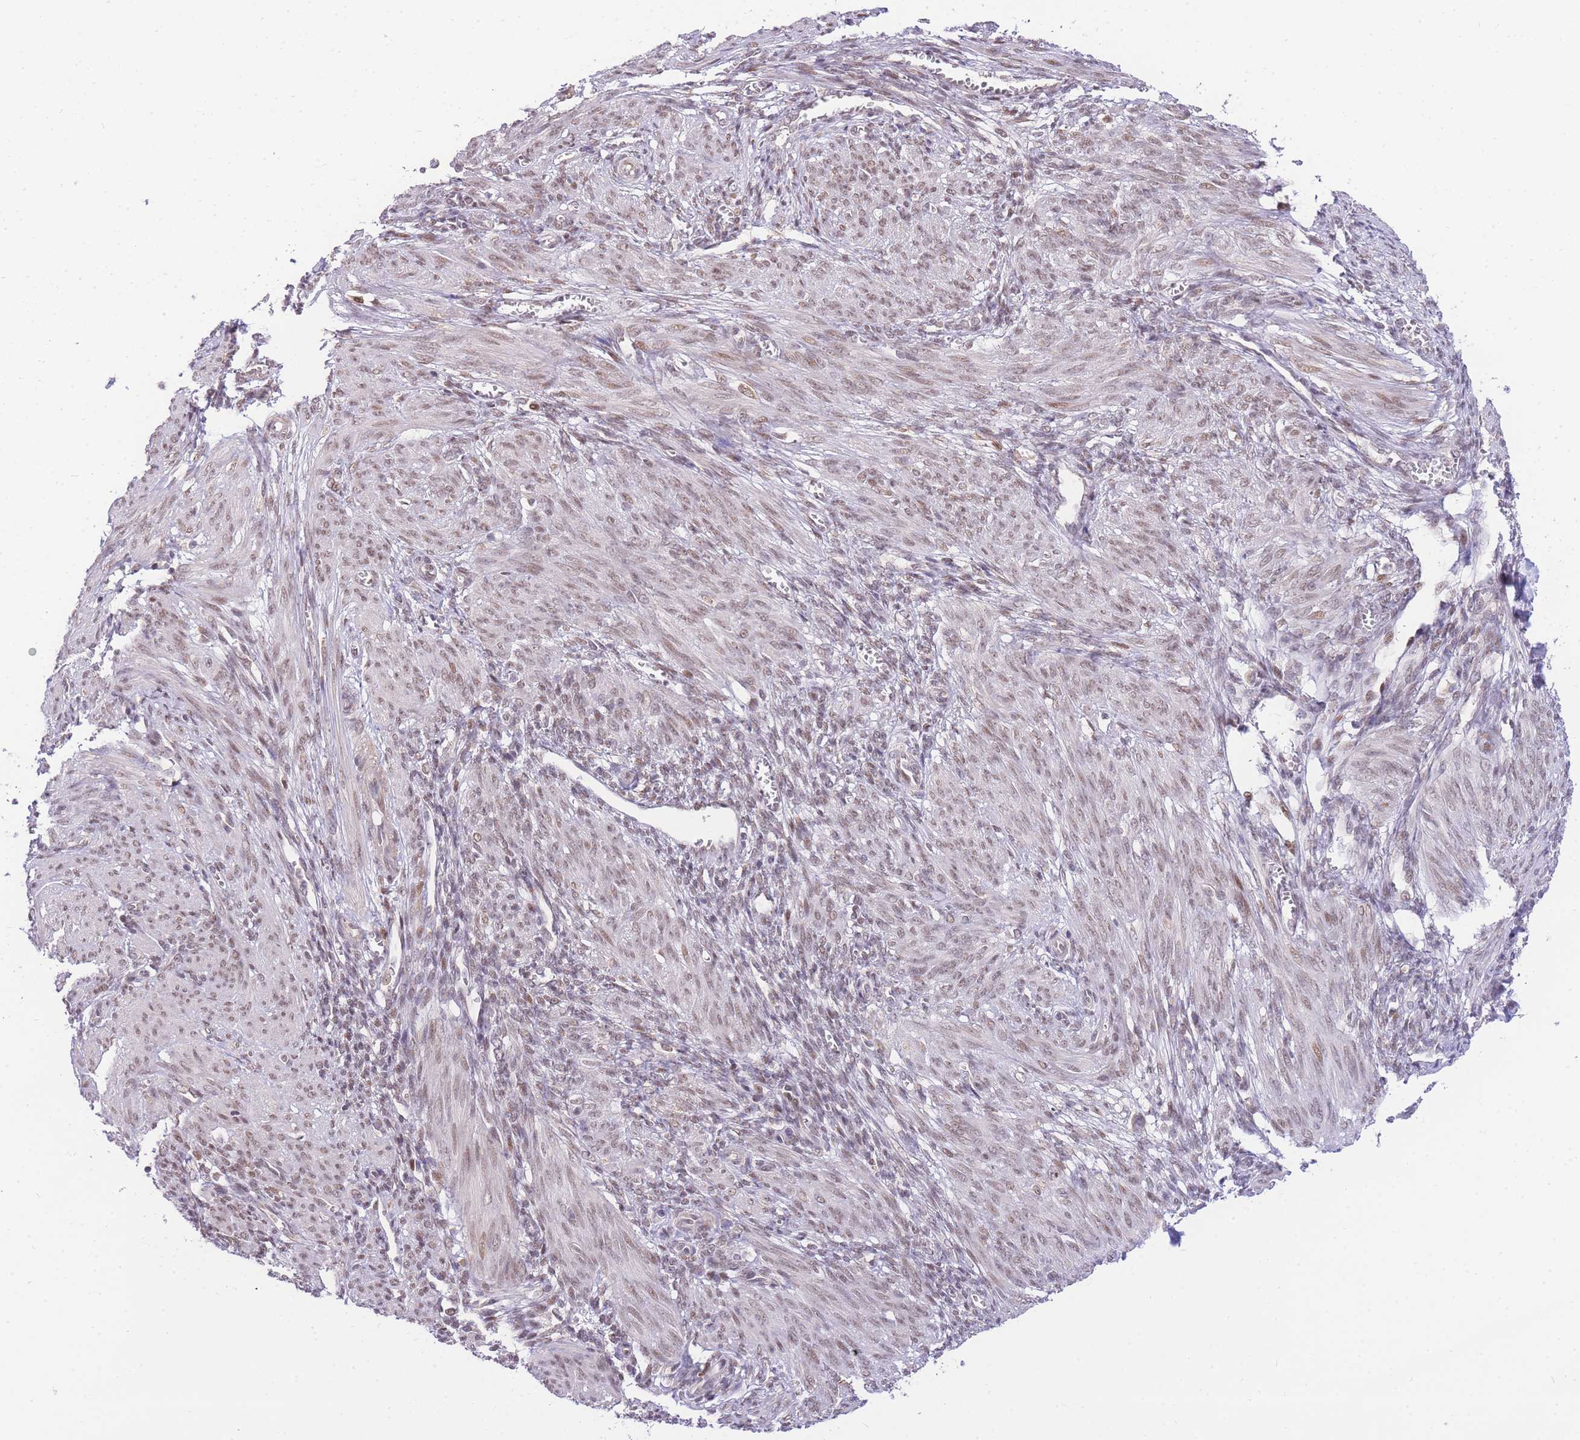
{"staining": {"intensity": "weak", "quantity": "25%-75%", "location": "nuclear"}, "tissue": "smooth muscle", "cell_type": "Smooth muscle cells", "image_type": "normal", "snomed": [{"axis": "morphology", "description": "Normal tissue, NOS"}, {"axis": "topography", "description": "Smooth muscle"}], "caption": "Immunohistochemistry (IHC) of normal human smooth muscle demonstrates low levels of weak nuclear staining in about 25%-75% of smooth muscle cells. (IHC, brightfield microscopy, high magnification).", "gene": "PUS10", "patient": {"sex": "female", "age": 39}}